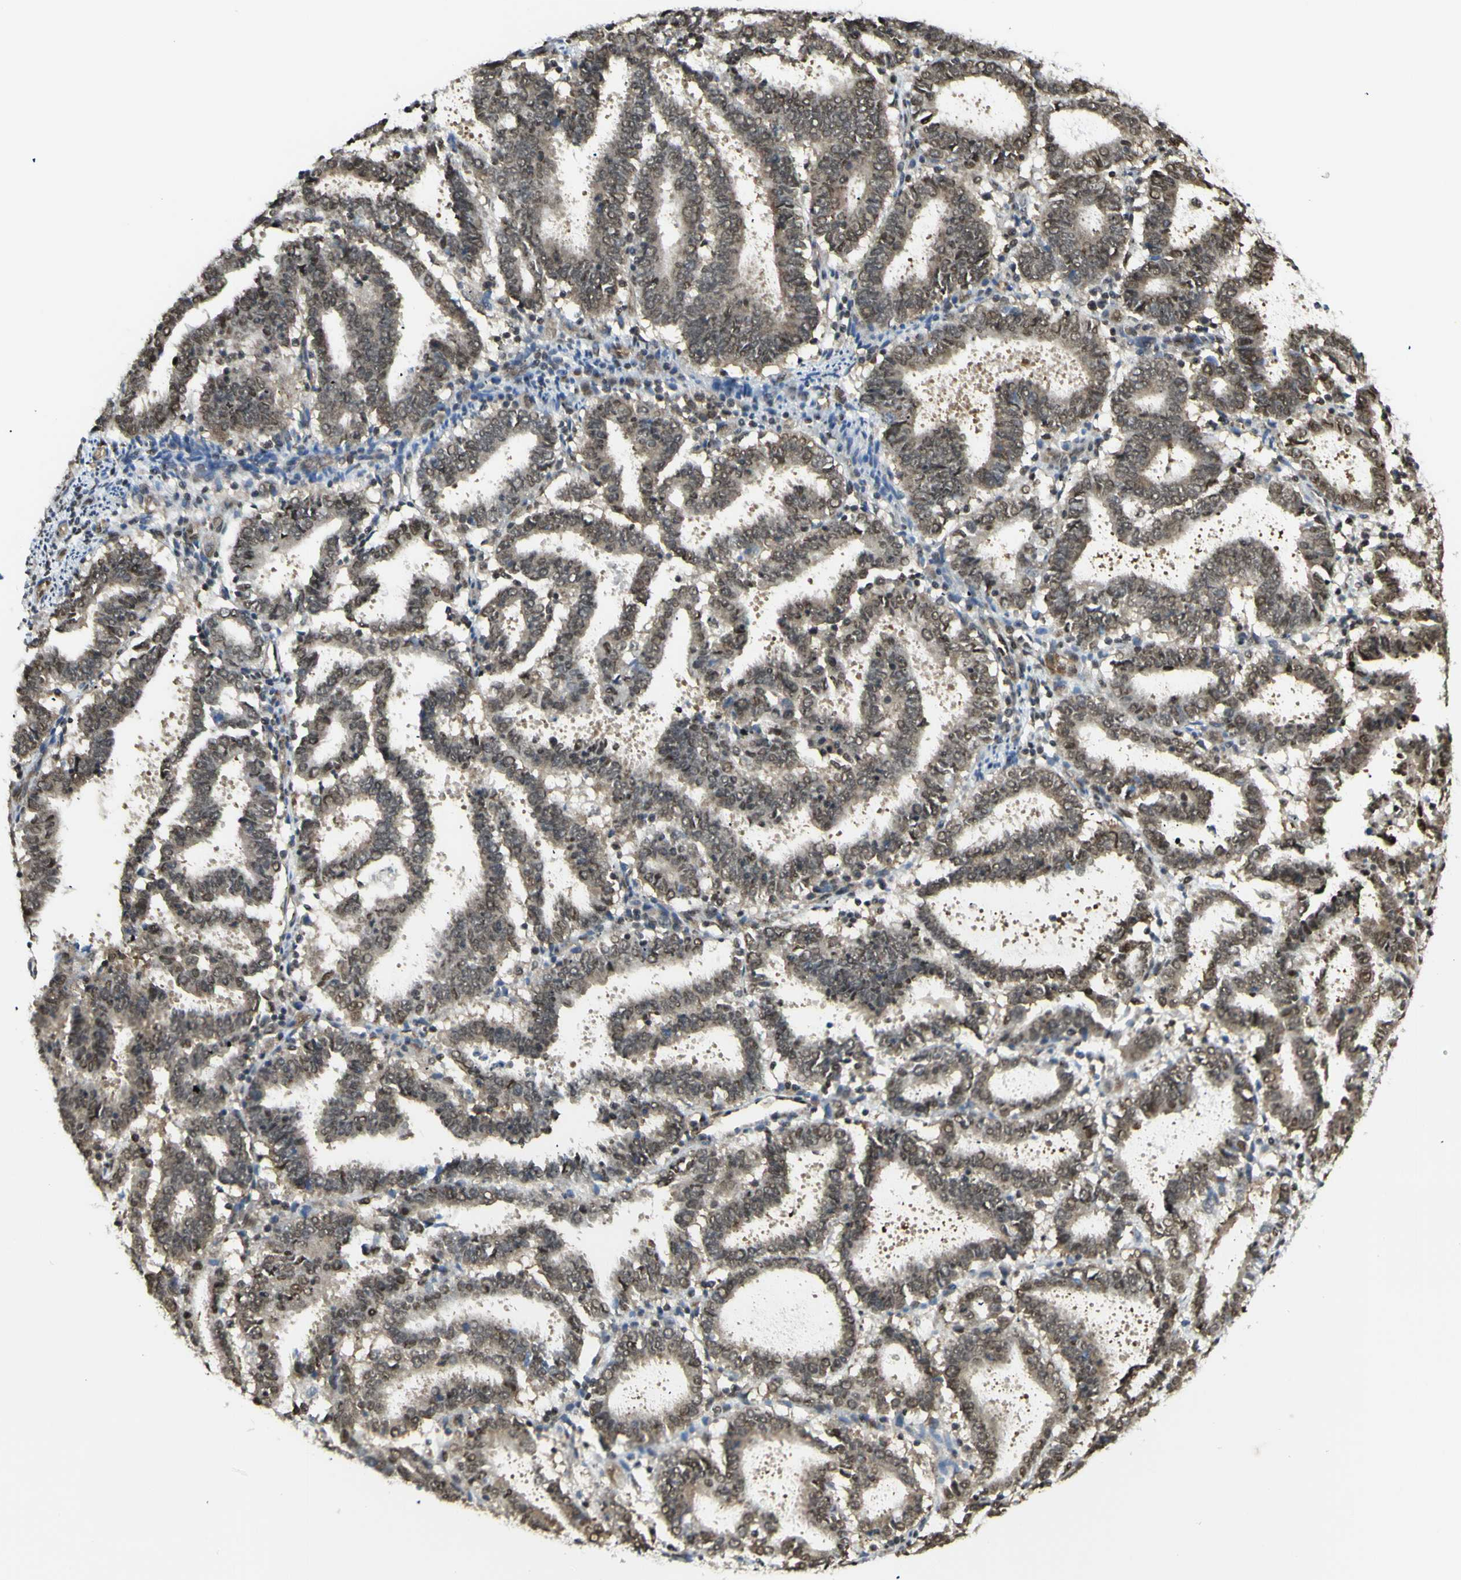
{"staining": {"intensity": "moderate", "quantity": ">75%", "location": "nuclear"}, "tissue": "endometrial cancer", "cell_type": "Tumor cells", "image_type": "cancer", "snomed": [{"axis": "morphology", "description": "Adenocarcinoma, NOS"}, {"axis": "topography", "description": "Uterus"}], "caption": "Protein staining by immunohistochemistry demonstrates moderate nuclear positivity in approximately >75% of tumor cells in adenocarcinoma (endometrial).", "gene": "ZMYM6", "patient": {"sex": "female", "age": 83}}